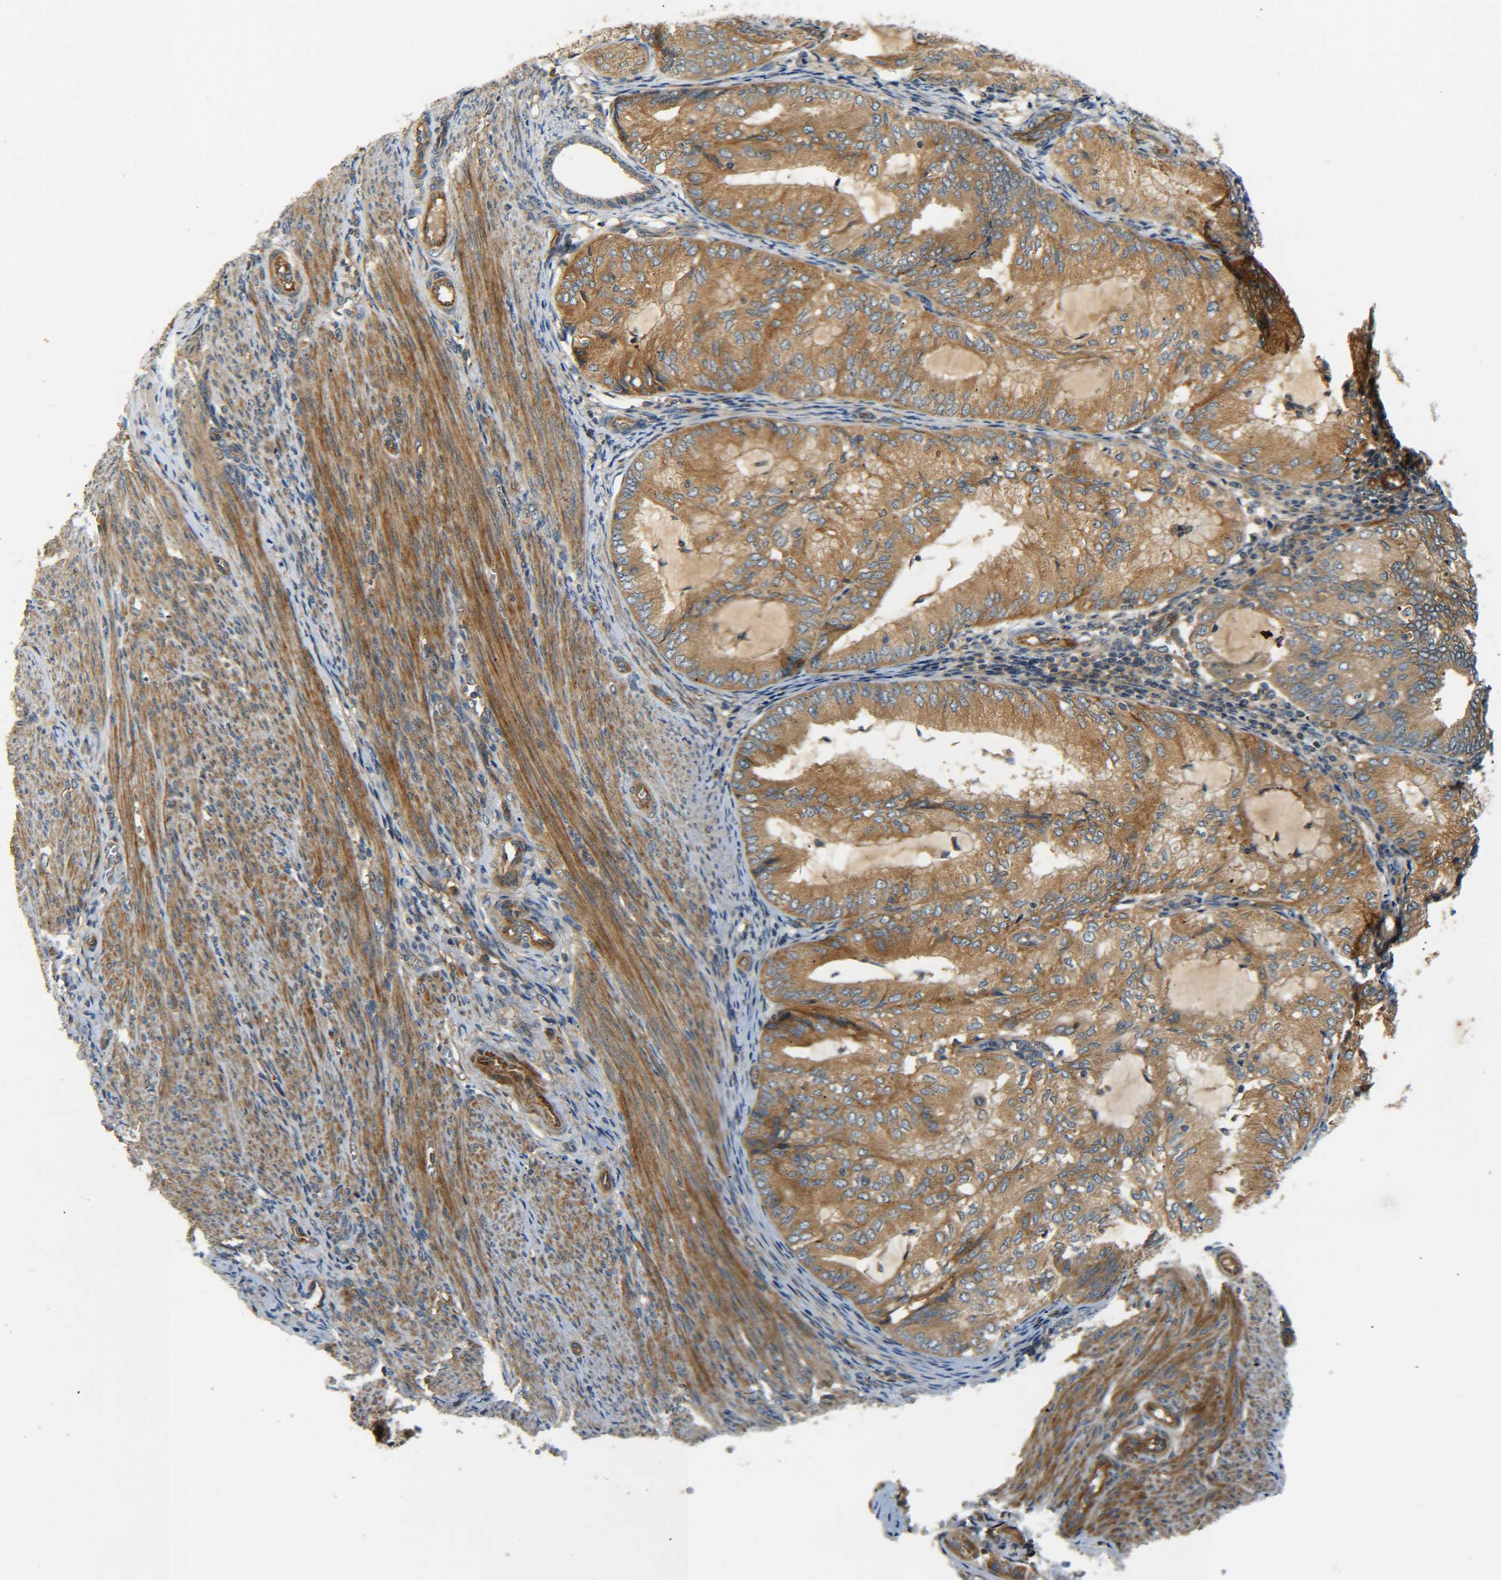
{"staining": {"intensity": "moderate", "quantity": ">75%", "location": "cytoplasmic/membranous"}, "tissue": "endometrial cancer", "cell_type": "Tumor cells", "image_type": "cancer", "snomed": [{"axis": "morphology", "description": "Adenocarcinoma, NOS"}, {"axis": "topography", "description": "Endometrium"}], "caption": "Protein expression analysis of endometrial cancer shows moderate cytoplasmic/membranous positivity in approximately >75% of tumor cells. The staining was performed using DAB (3,3'-diaminobenzidine), with brown indicating positive protein expression. Nuclei are stained blue with hematoxylin.", "gene": "LRCH3", "patient": {"sex": "female", "age": 81}}